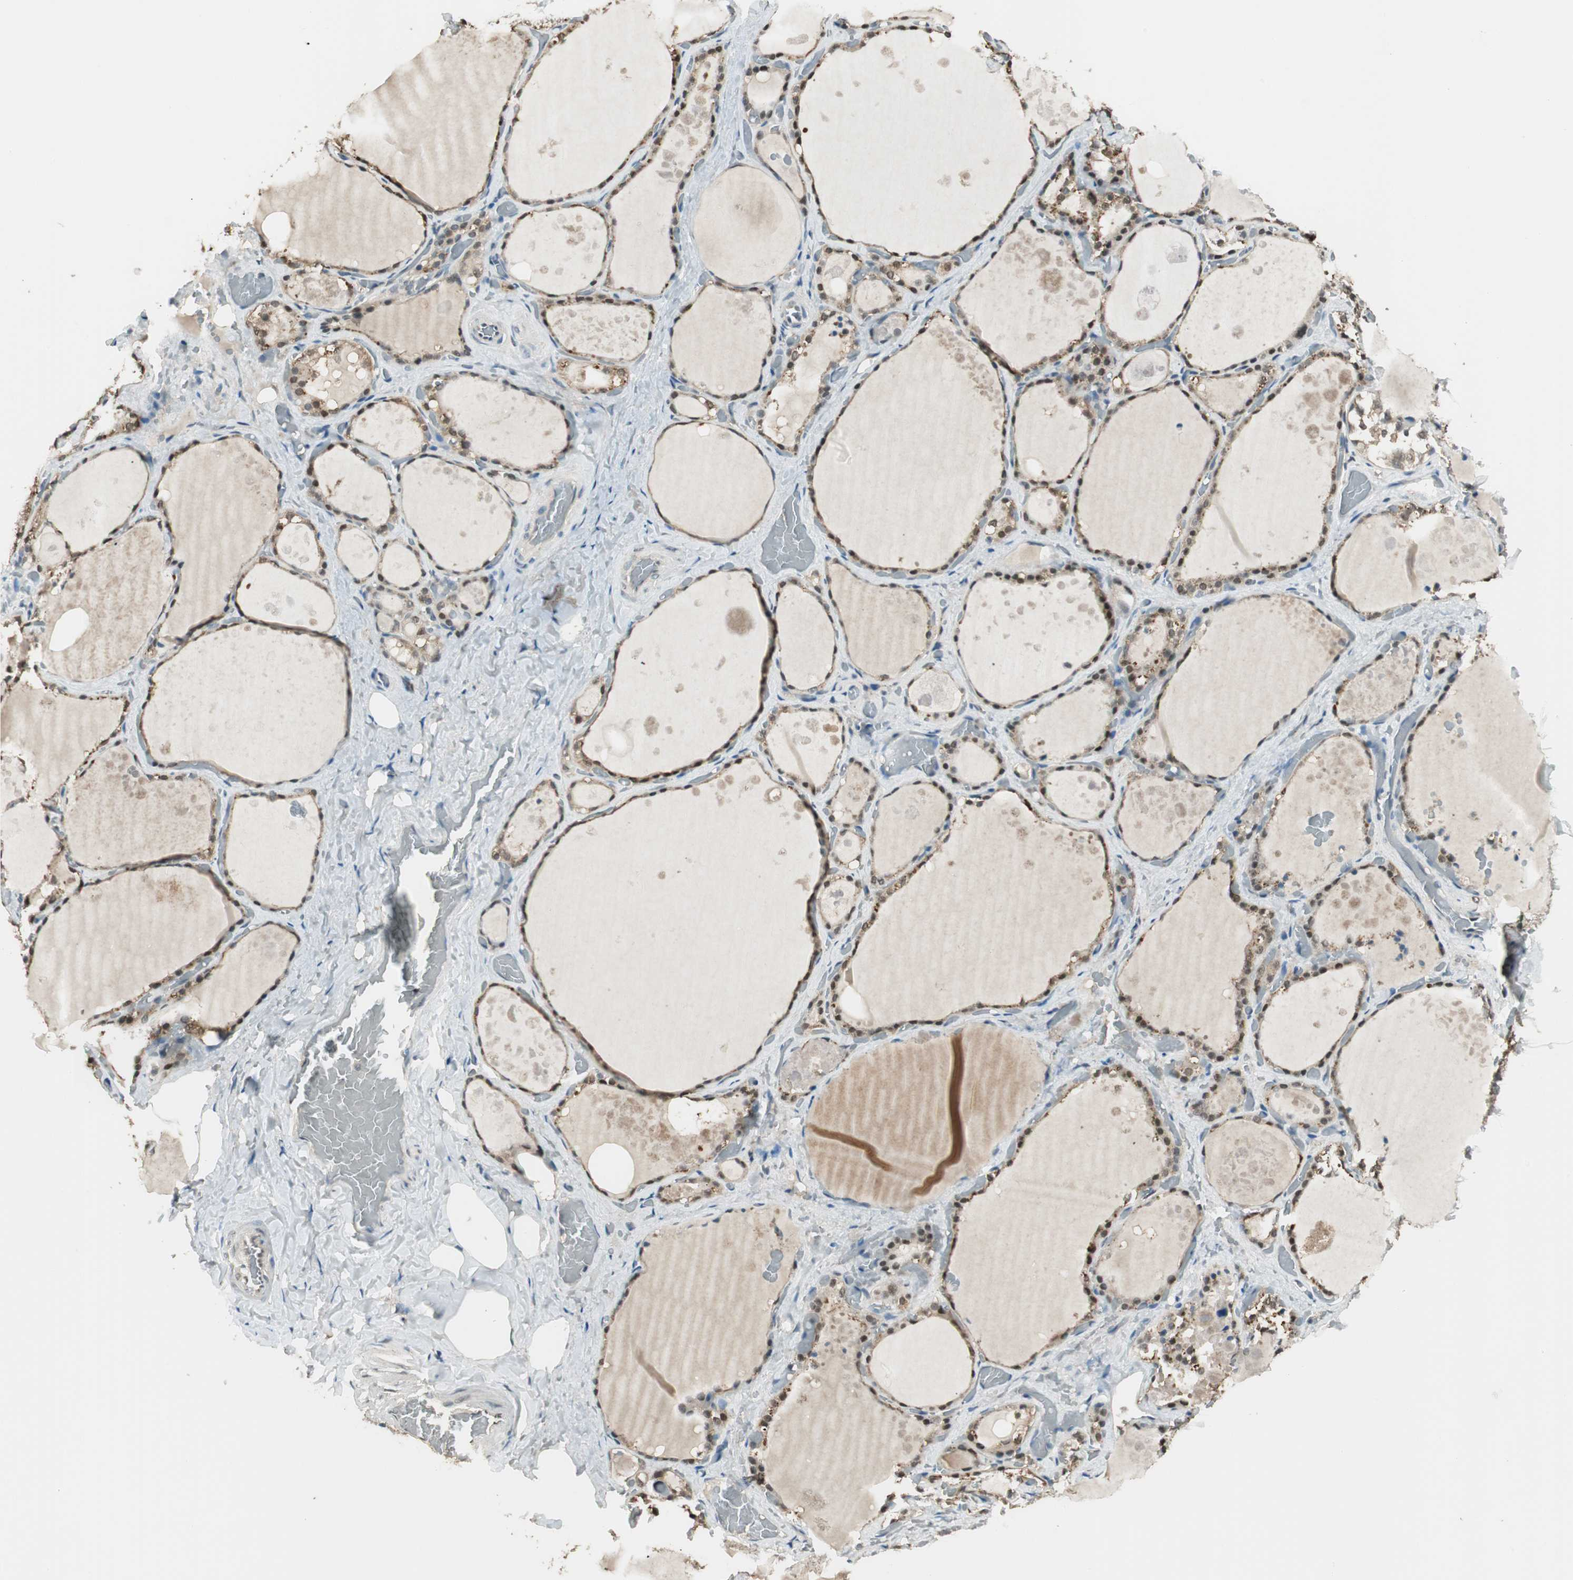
{"staining": {"intensity": "moderate", "quantity": "25%-75%", "location": "nuclear"}, "tissue": "thyroid gland", "cell_type": "Glandular cells", "image_type": "normal", "snomed": [{"axis": "morphology", "description": "Normal tissue, NOS"}, {"axis": "topography", "description": "Thyroid gland"}], "caption": "Immunohistochemistry image of benign thyroid gland: human thyroid gland stained using IHC demonstrates medium levels of moderate protein expression localized specifically in the nuclear of glandular cells, appearing as a nuclear brown color.", "gene": "USP5", "patient": {"sex": "male", "age": 61}}